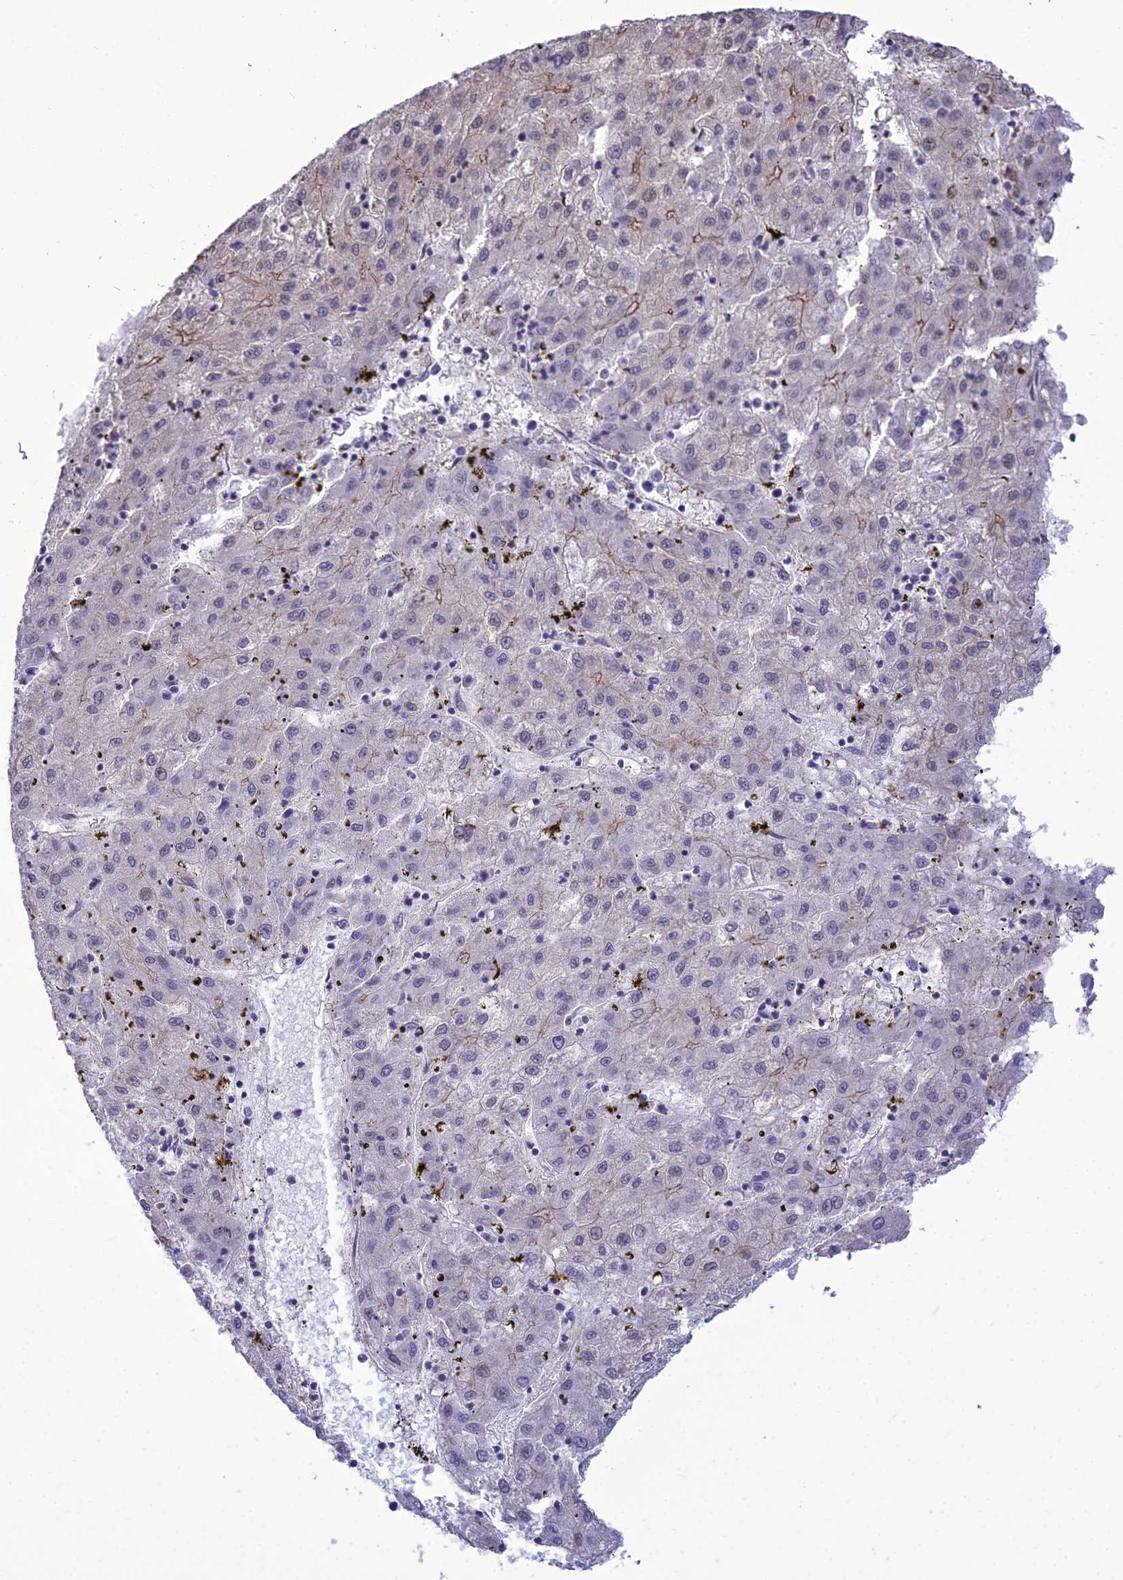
{"staining": {"intensity": "negative", "quantity": "none", "location": "none"}, "tissue": "liver cancer", "cell_type": "Tumor cells", "image_type": "cancer", "snomed": [{"axis": "morphology", "description": "Carcinoma, Hepatocellular, NOS"}, {"axis": "topography", "description": "Liver"}], "caption": "A histopathology image of liver hepatocellular carcinoma stained for a protein displays no brown staining in tumor cells.", "gene": "TSPYL2", "patient": {"sex": "male", "age": 72}}